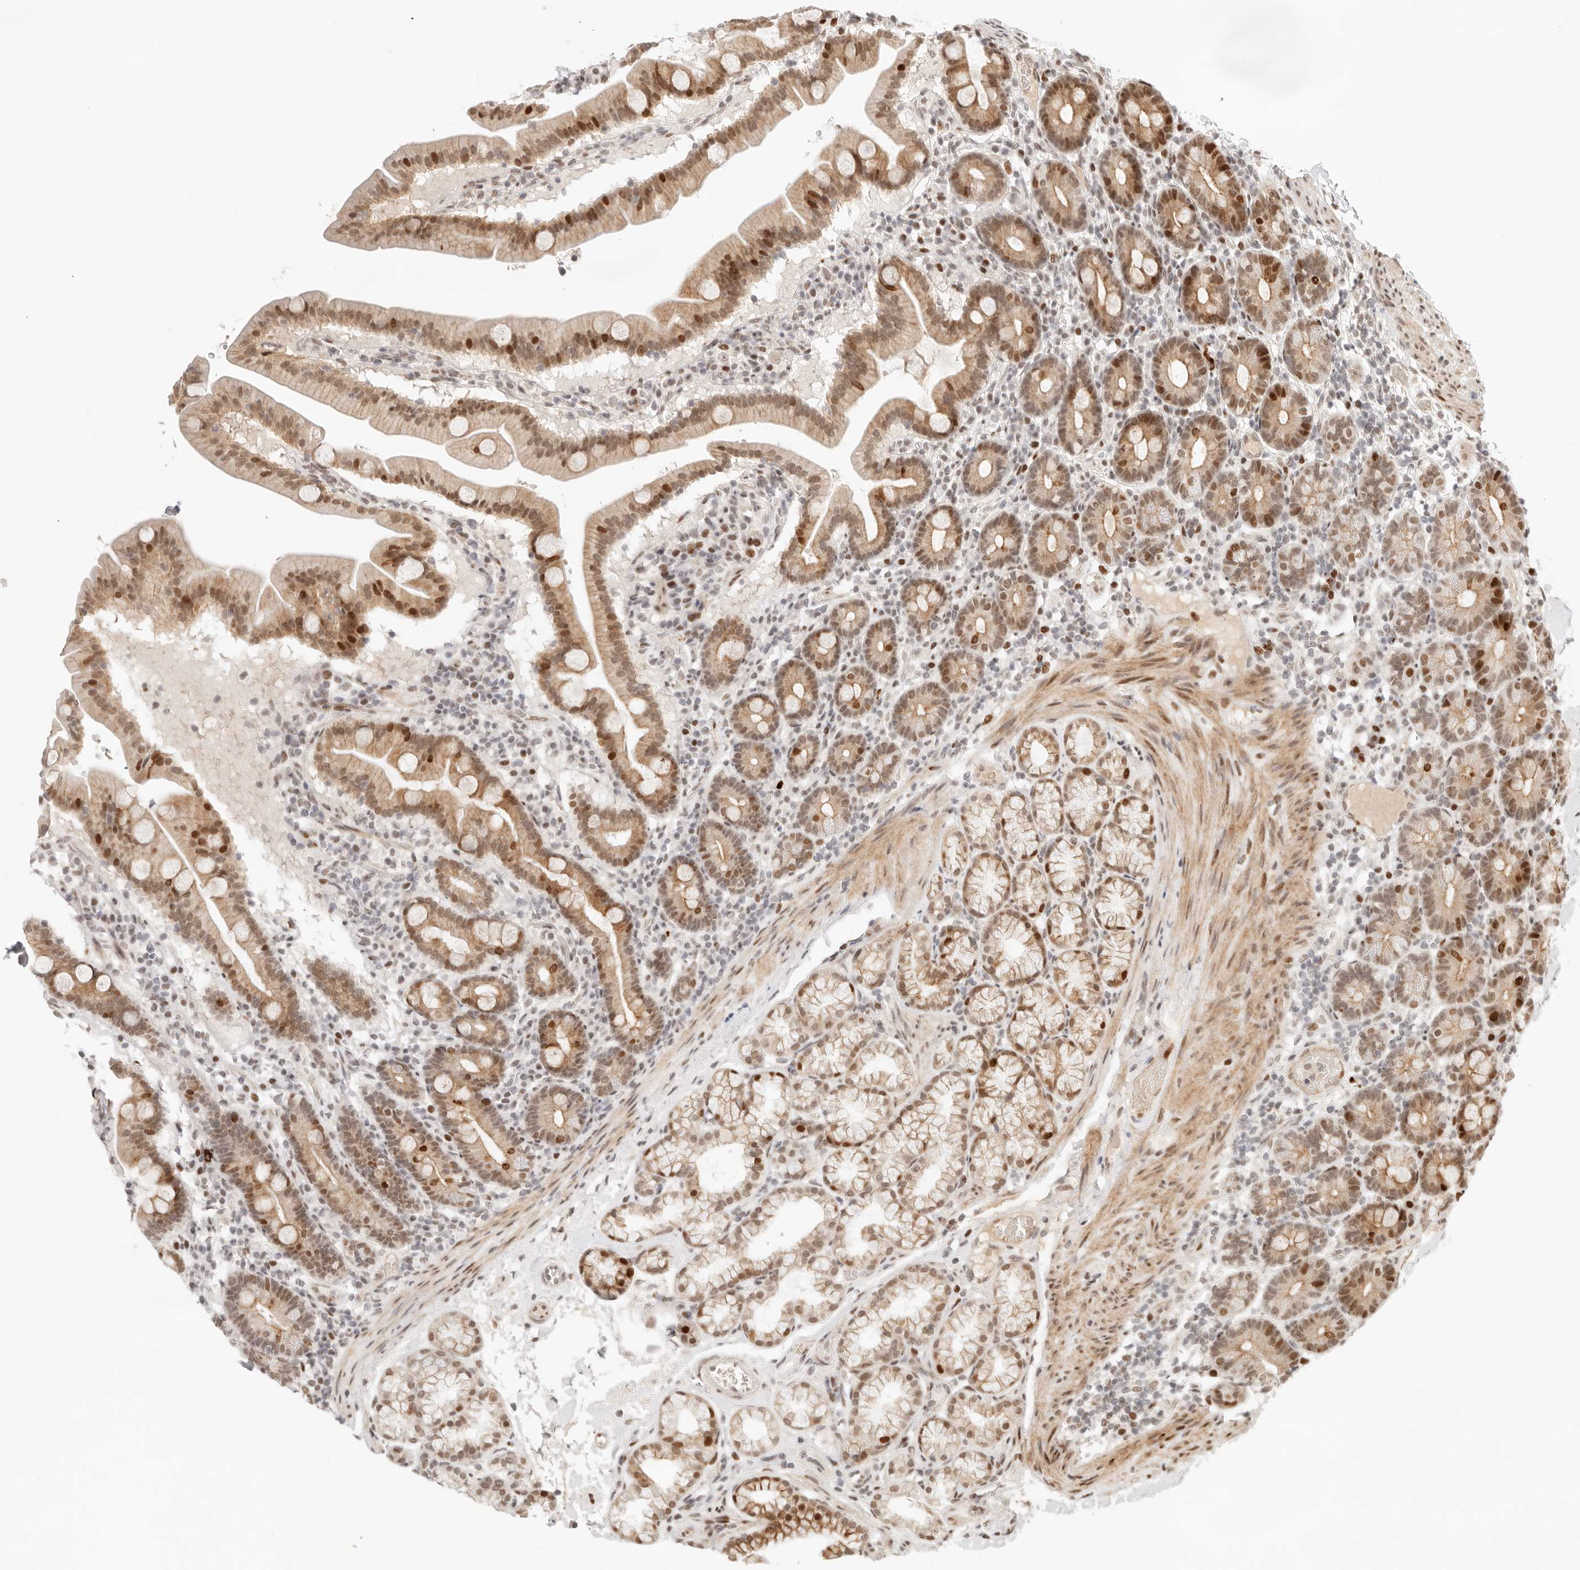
{"staining": {"intensity": "strong", "quantity": "25%-75%", "location": "nuclear"}, "tissue": "duodenum", "cell_type": "Glandular cells", "image_type": "normal", "snomed": [{"axis": "morphology", "description": "Normal tissue, NOS"}, {"axis": "topography", "description": "Duodenum"}], "caption": "The histopathology image shows staining of benign duodenum, revealing strong nuclear protein expression (brown color) within glandular cells. (DAB (3,3'-diaminobenzidine) = brown stain, brightfield microscopy at high magnification).", "gene": "HOXC5", "patient": {"sex": "male", "age": 54}}